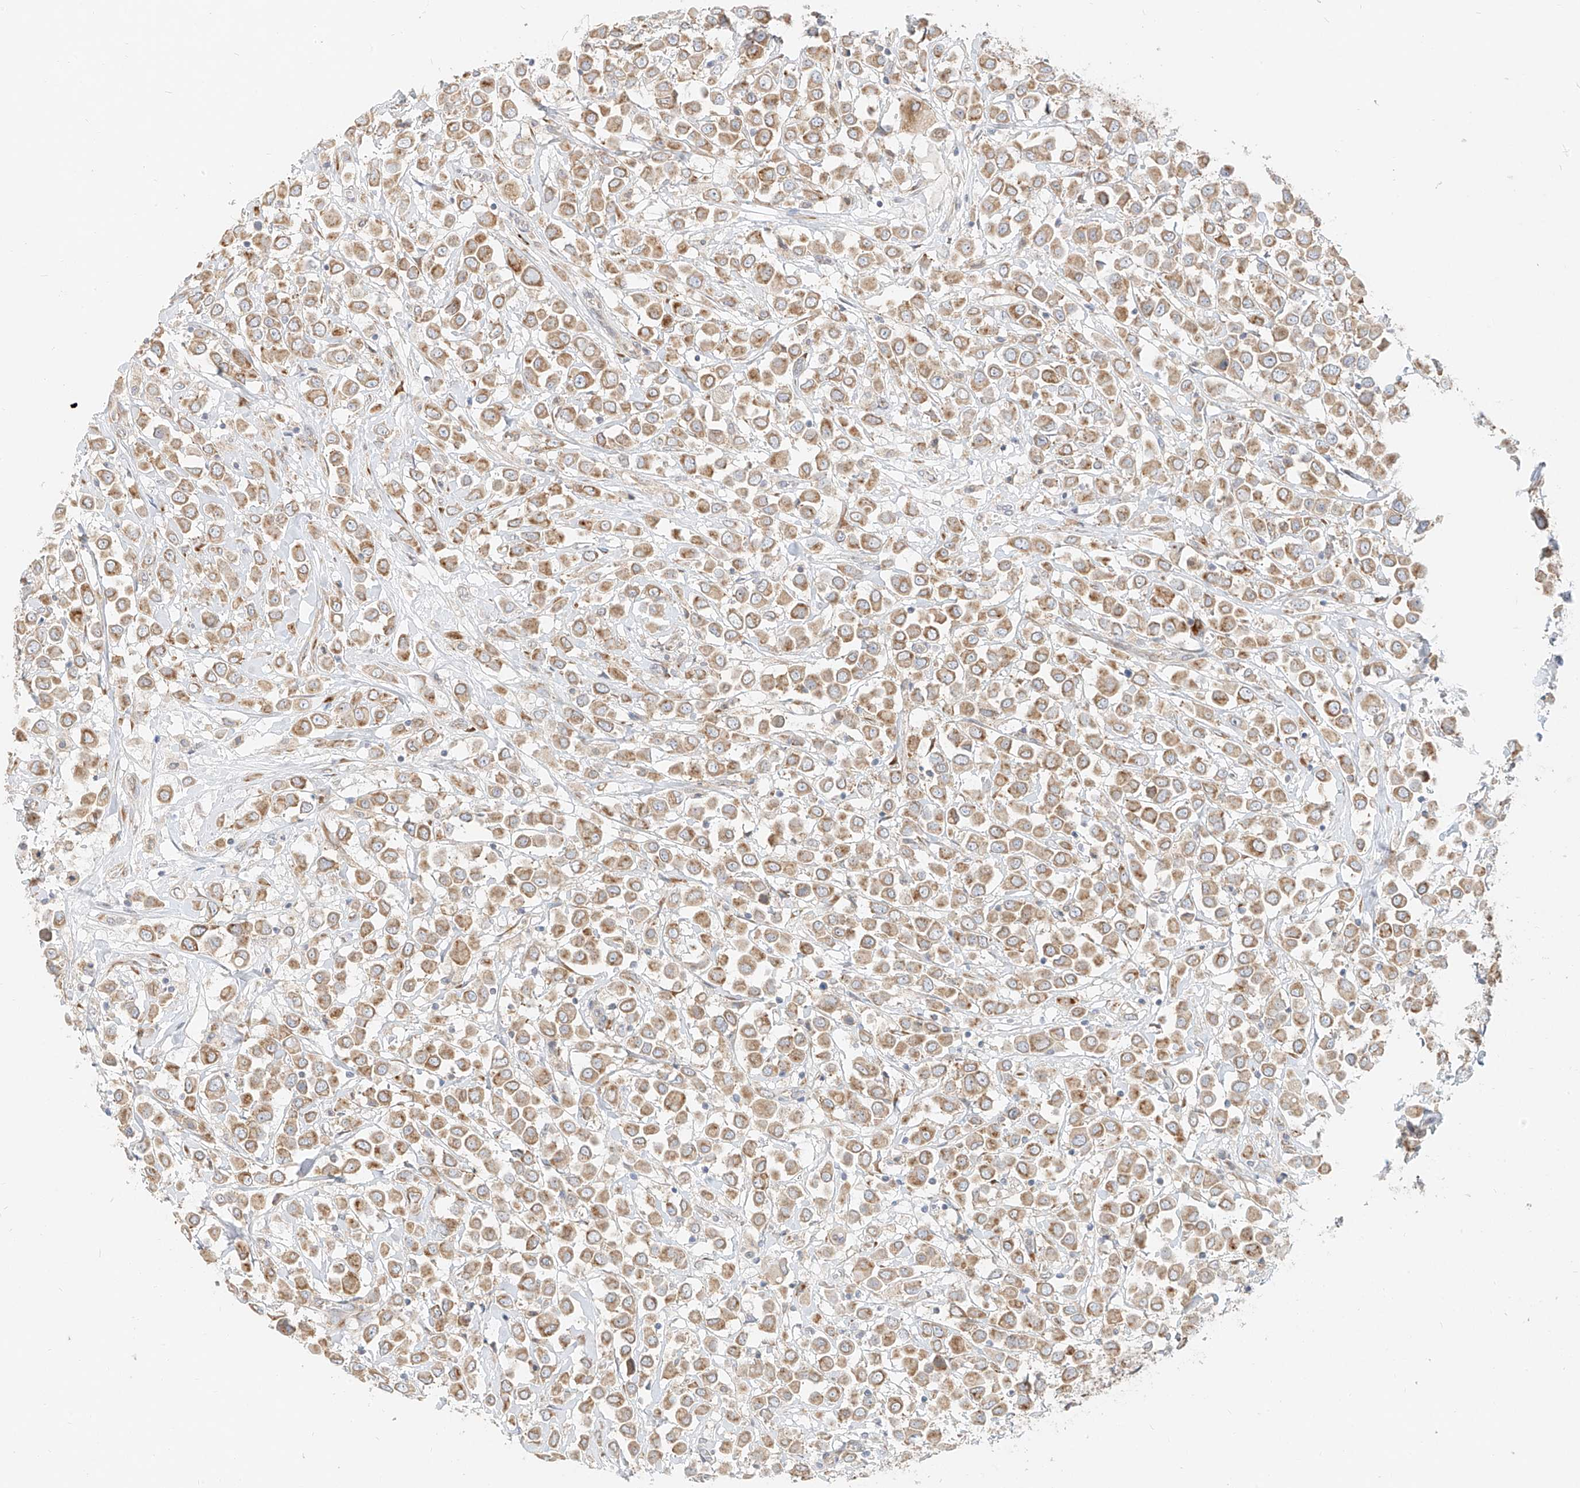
{"staining": {"intensity": "moderate", "quantity": ">75%", "location": "cytoplasmic/membranous"}, "tissue": "breast cancer", "cell_type": "Tumor cells", "image_type": "cancer", "snomed": [{"axis": "morphology", "description": "Duct carcinoma"}, {"axis": "topography", "description": "Breast"}], "caption": "Protein expression analysis of breast infiltrating ductal carcinoma reveals moderate cytoplasmic/membranous positivity in approximately >75% of tumor cells. (brown staining indicates protein expression, while blue staining denotes nuclei).", "gene": "STT3A", "patient": {"sex": "female", "age": 61}}